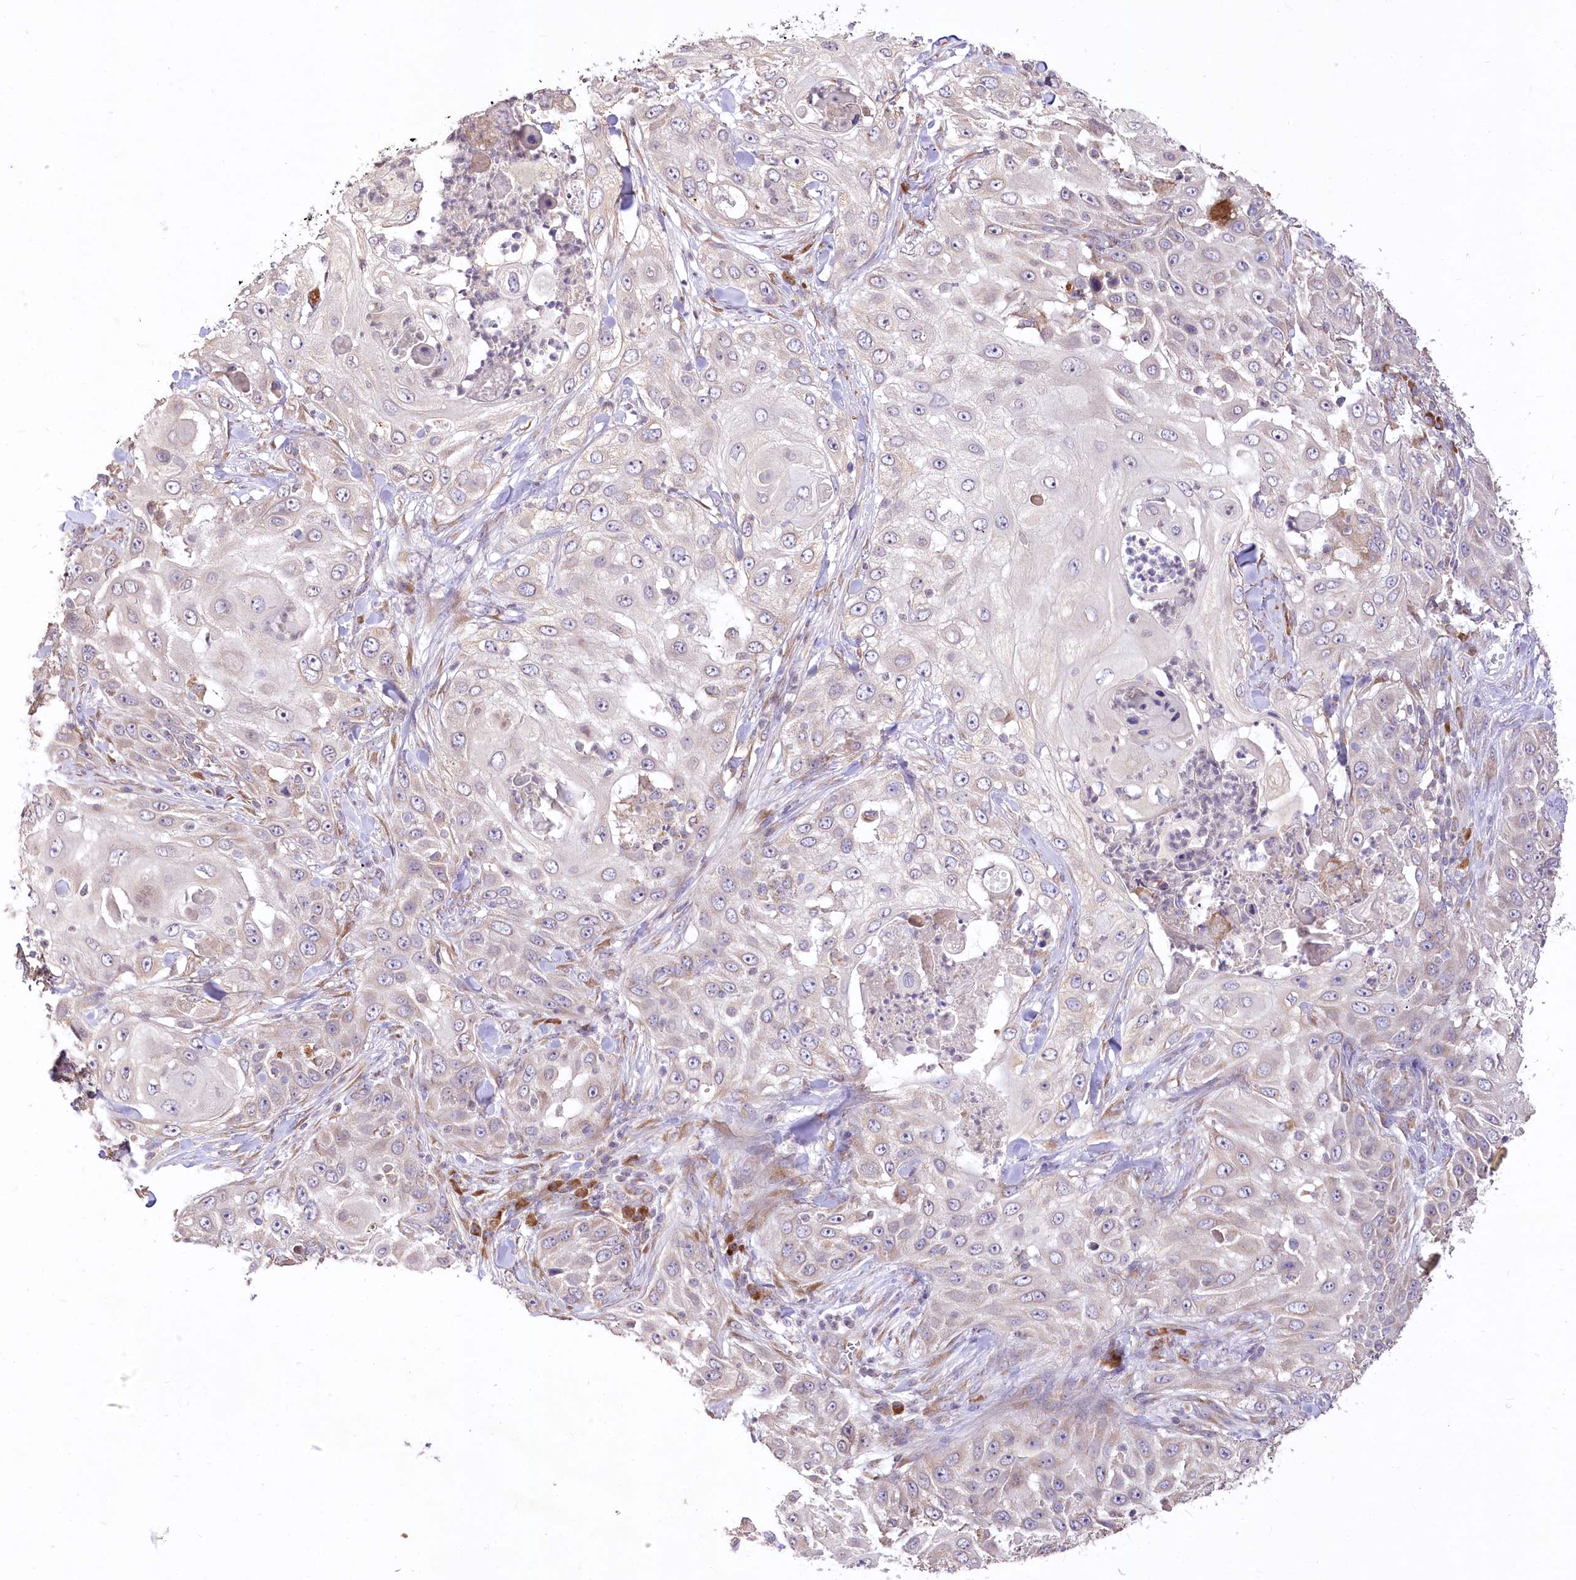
{"staining": {"intensity": "negative", "quantity": "none", "location": "none"}, "tissue": "skin cancer", "cell_type": "Tumor cells", "image_type": "cancer", "snomed": [{"axis": "morphology", "description": "Squamous cell carcinoma, NOS"}, {"axis": "topography", "description": "Skin"}], "caption": "DAB immunohistochemical staining of human skin cancer (squamous cell carcinoma) shows no significant staining in tumor cells.", "gene": "STT3B", "patient": {"sex": "female", "age": 44}}